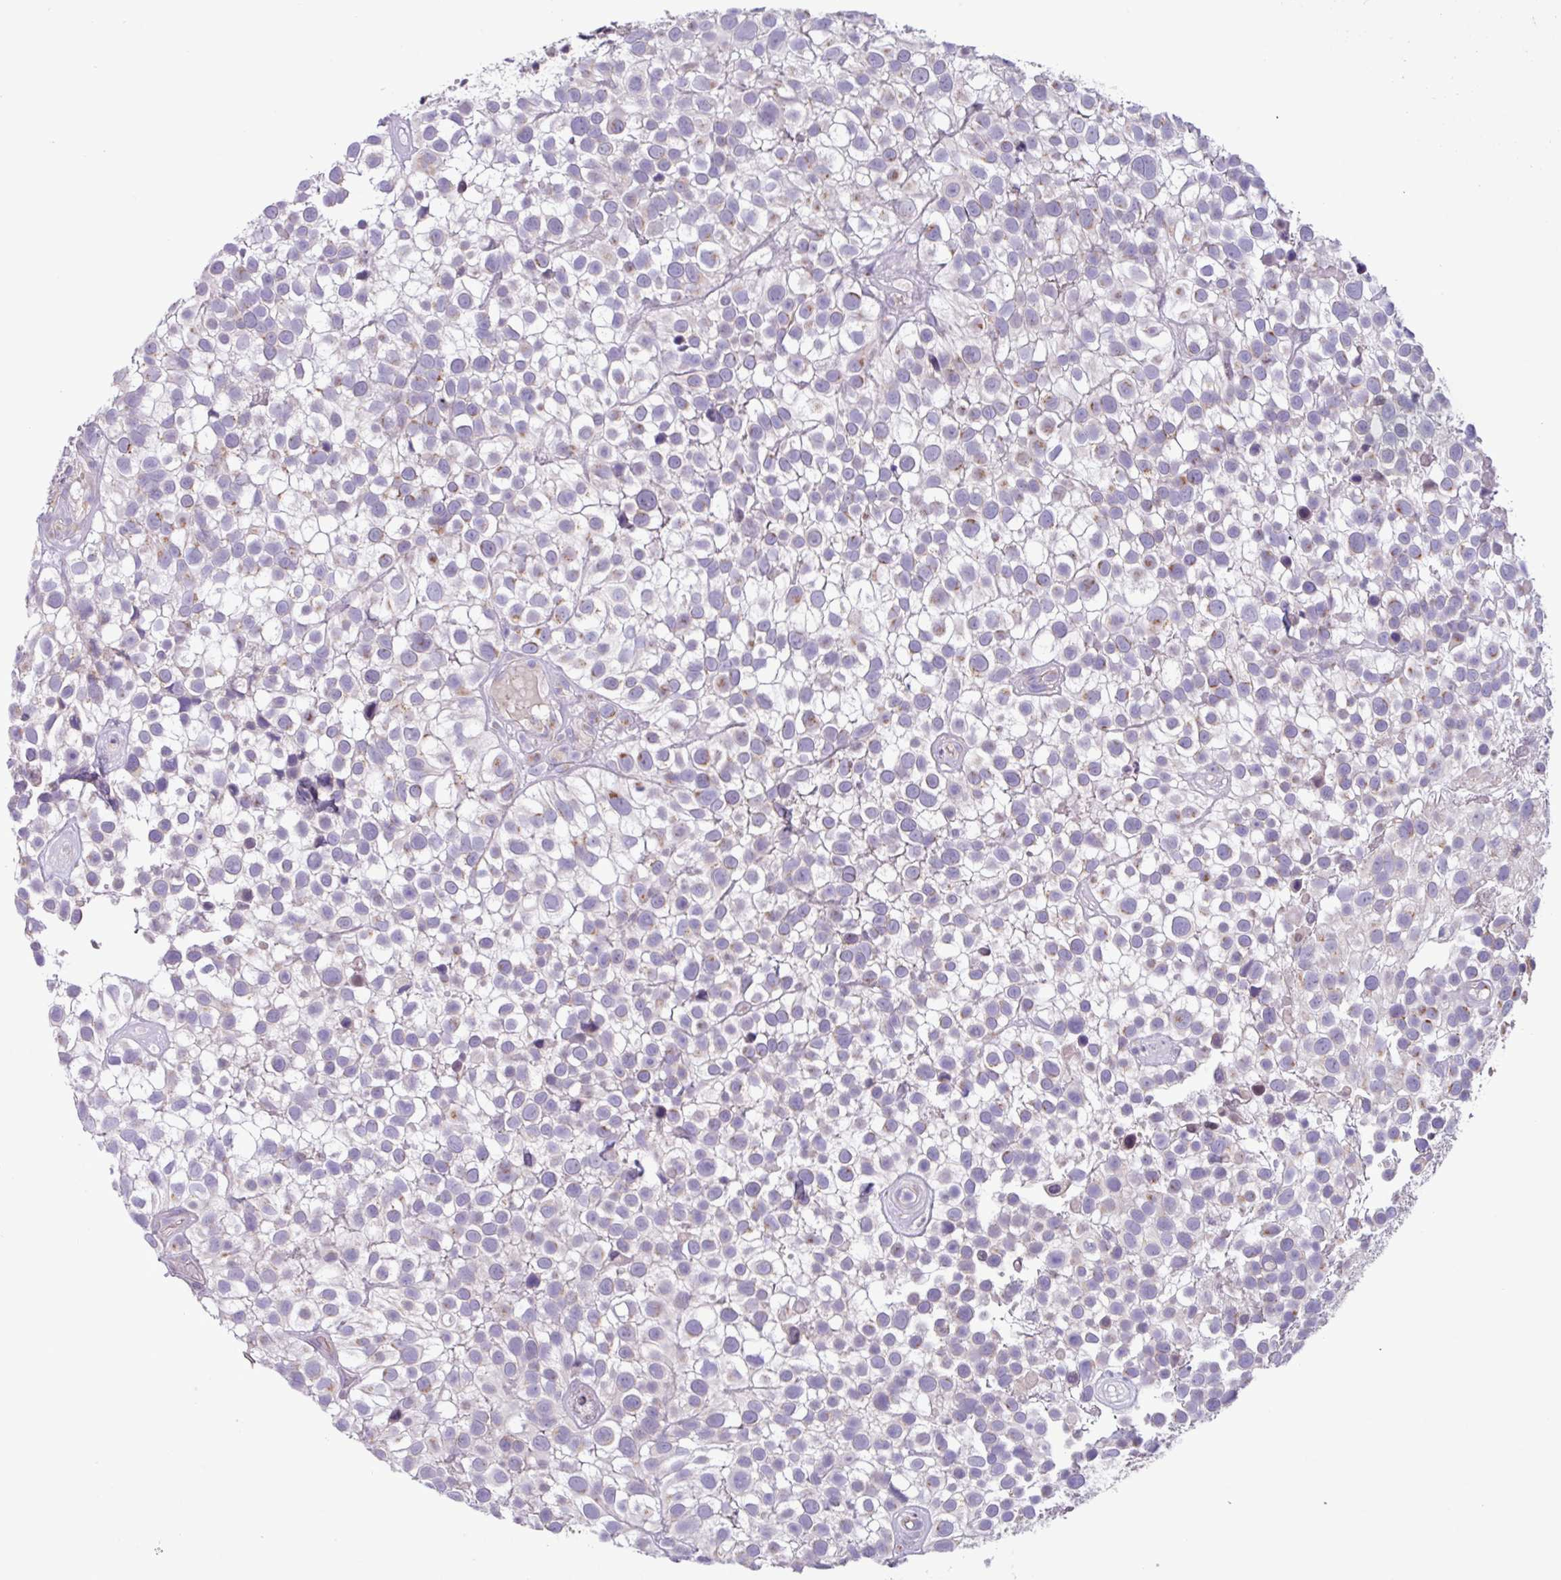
{"staining": {"intensity": "weak", "quantity": "<25%", "location": "cytoplasmic/membranous"}, "tissue": "urothelial cancer", "cell_type": "Tumor cells", "image_type": "cancer", "snomed": [{"axis": "morphology", "description": "Urothelial carcinoma, High grade"}, {"axis": "topography", "description": "Urinary bladder"}], "caption": "Tumor cells are negative for brown protein staining in urothelial carcinoma (high-grade).", "gene": "STIMATE", "patient": {"sex": "male", "age": 56}}